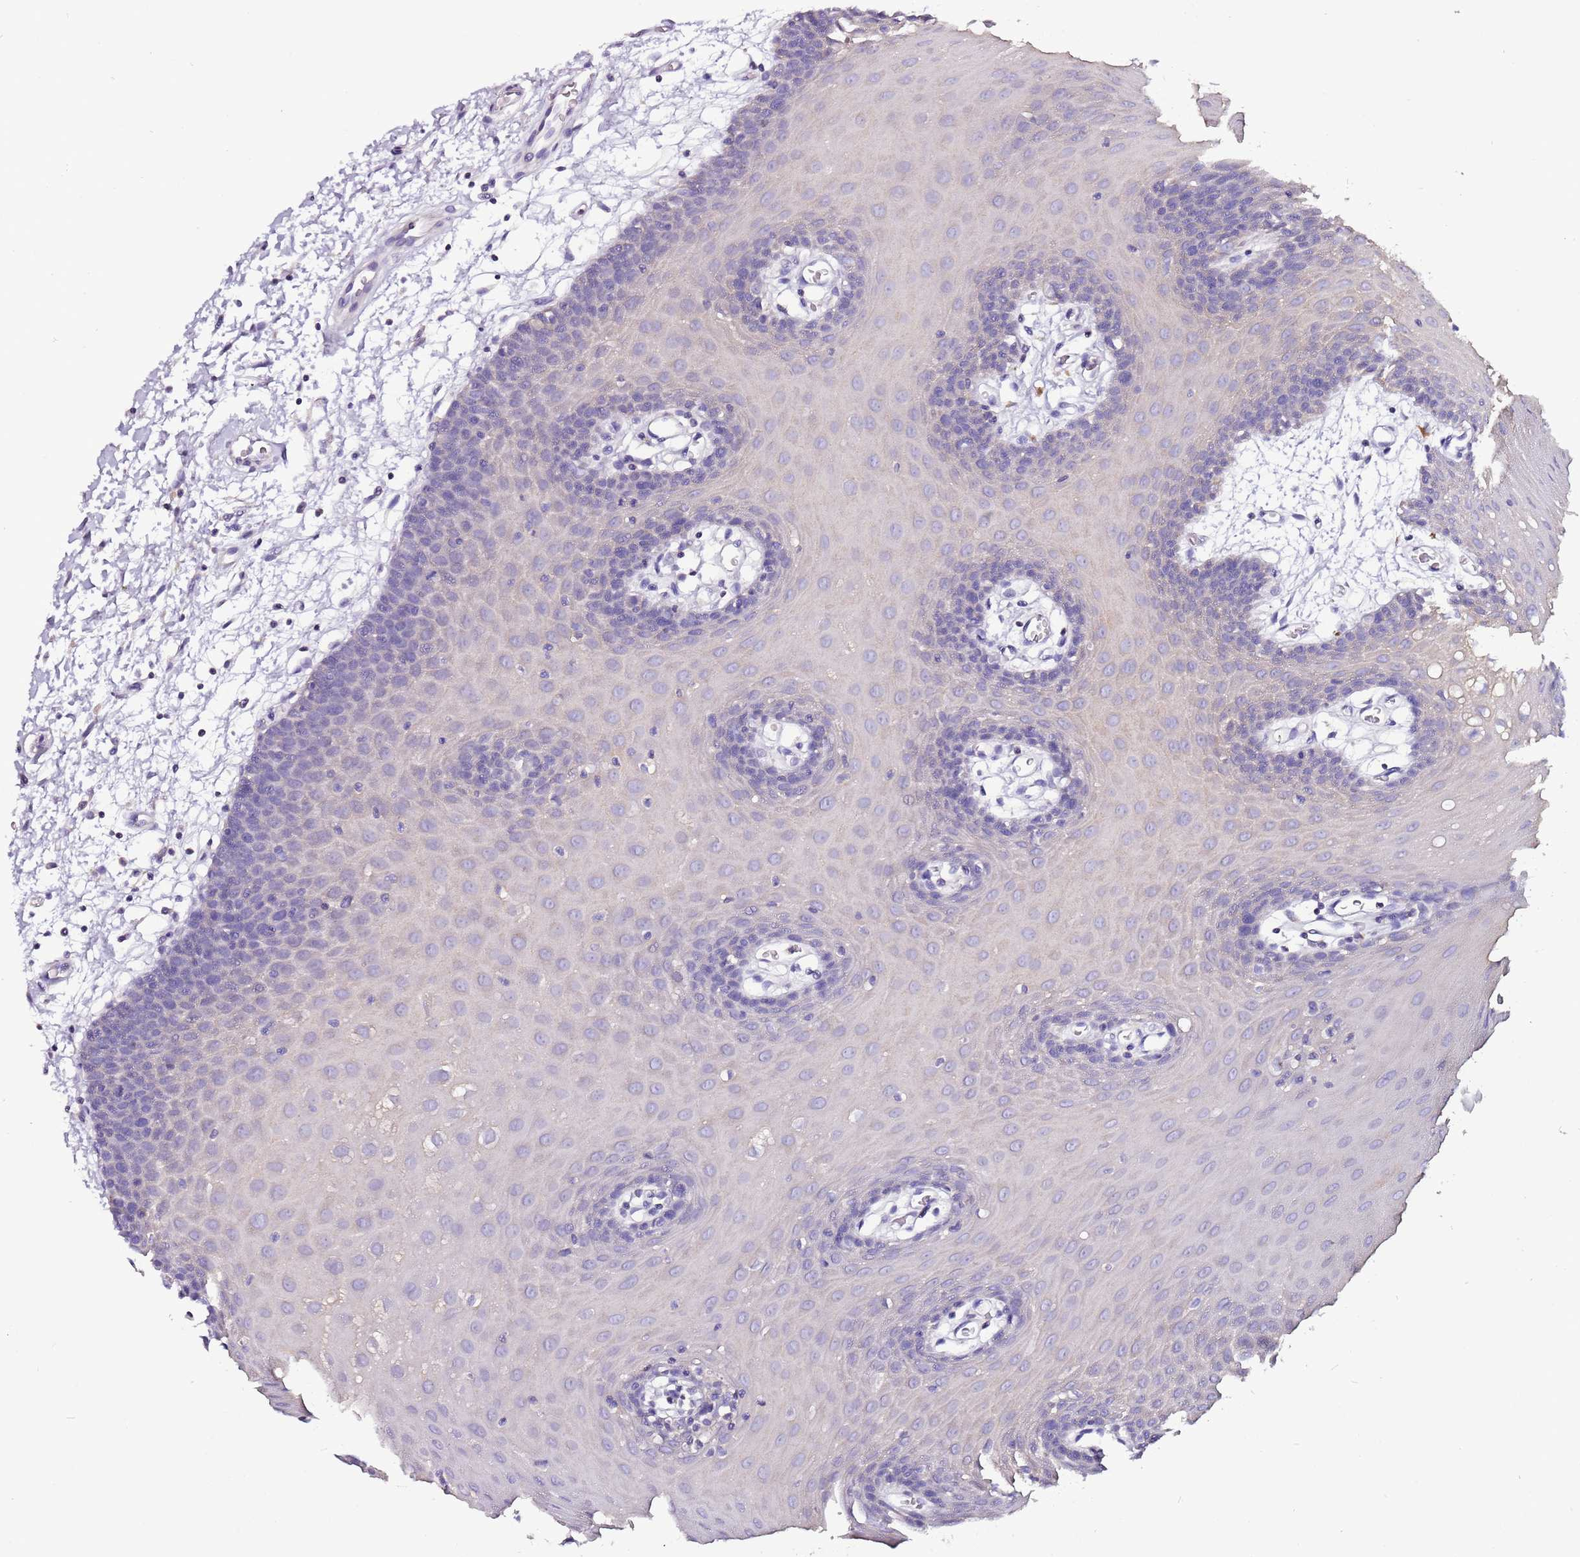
{"staining": {"intensity": "negative", "quantity": "none", "location": "none"}, "tissue": "oral mucosa", "cell_type": "Squamous epithelial cells", "image_type": "normal", "snomed": [{"axis": "morphology", "description": "Normal tissue, NOS"}, {"axis": "topography", "description": "Skeletal muscle"}, {"axis": "topography", "description": "Oral tissue"}, {"axis": "topography", "description": "Salivary gland"}, {"axis": "topography", "description": "Peripheral nerve tissue"}], "caption": "The histopathology image displays no staining of squamous epithelial cells in benign oral mucosa. (IHC, brightfield microscopy, high magnification).", "gene": "IGIP", "patient": {"sex": "male", "age": 54}}